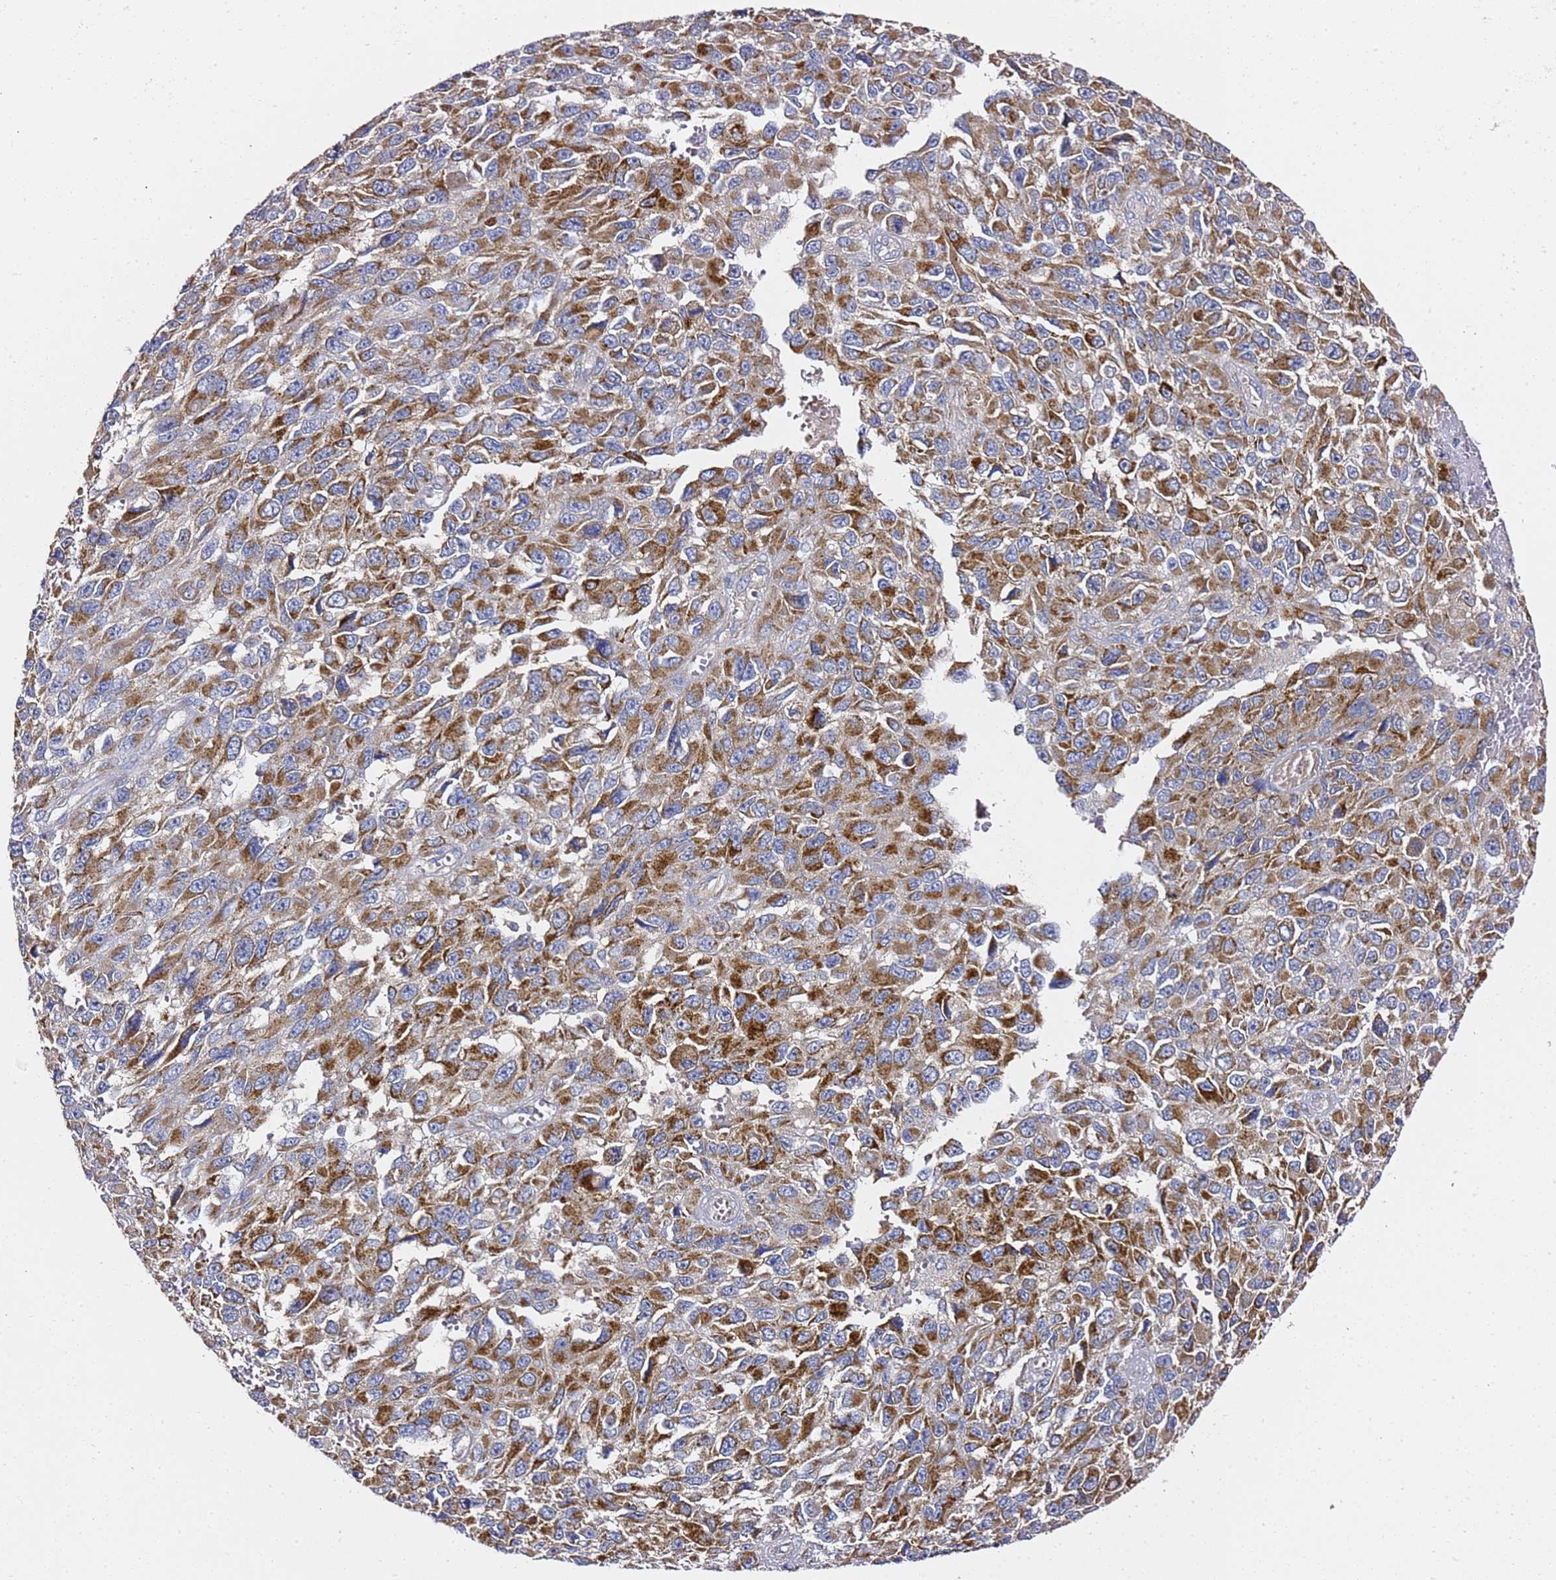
{"staining": {"intensity": "moderate", "quantity": ">75%", "location": "cytoplasmic/membranous"}, "tissue": "melanoma", "cell_type": "Tumor cells", "image_type": "cancer", "snomed": [{"axis": "morphology", "description": "Normal tissue, NOS"}, {"axis": "morphology", "description": "Malignant melanoma, NOS"}, {"axis": "topography", "description": "Skin"}], "caption": "Moderate cytoplasmic/membranous protein expression is present in approximately >75% of tumor cells in malignant melanoma.", "gene": "C19orf12", "patient": {"sex": "female", "age": 96}}